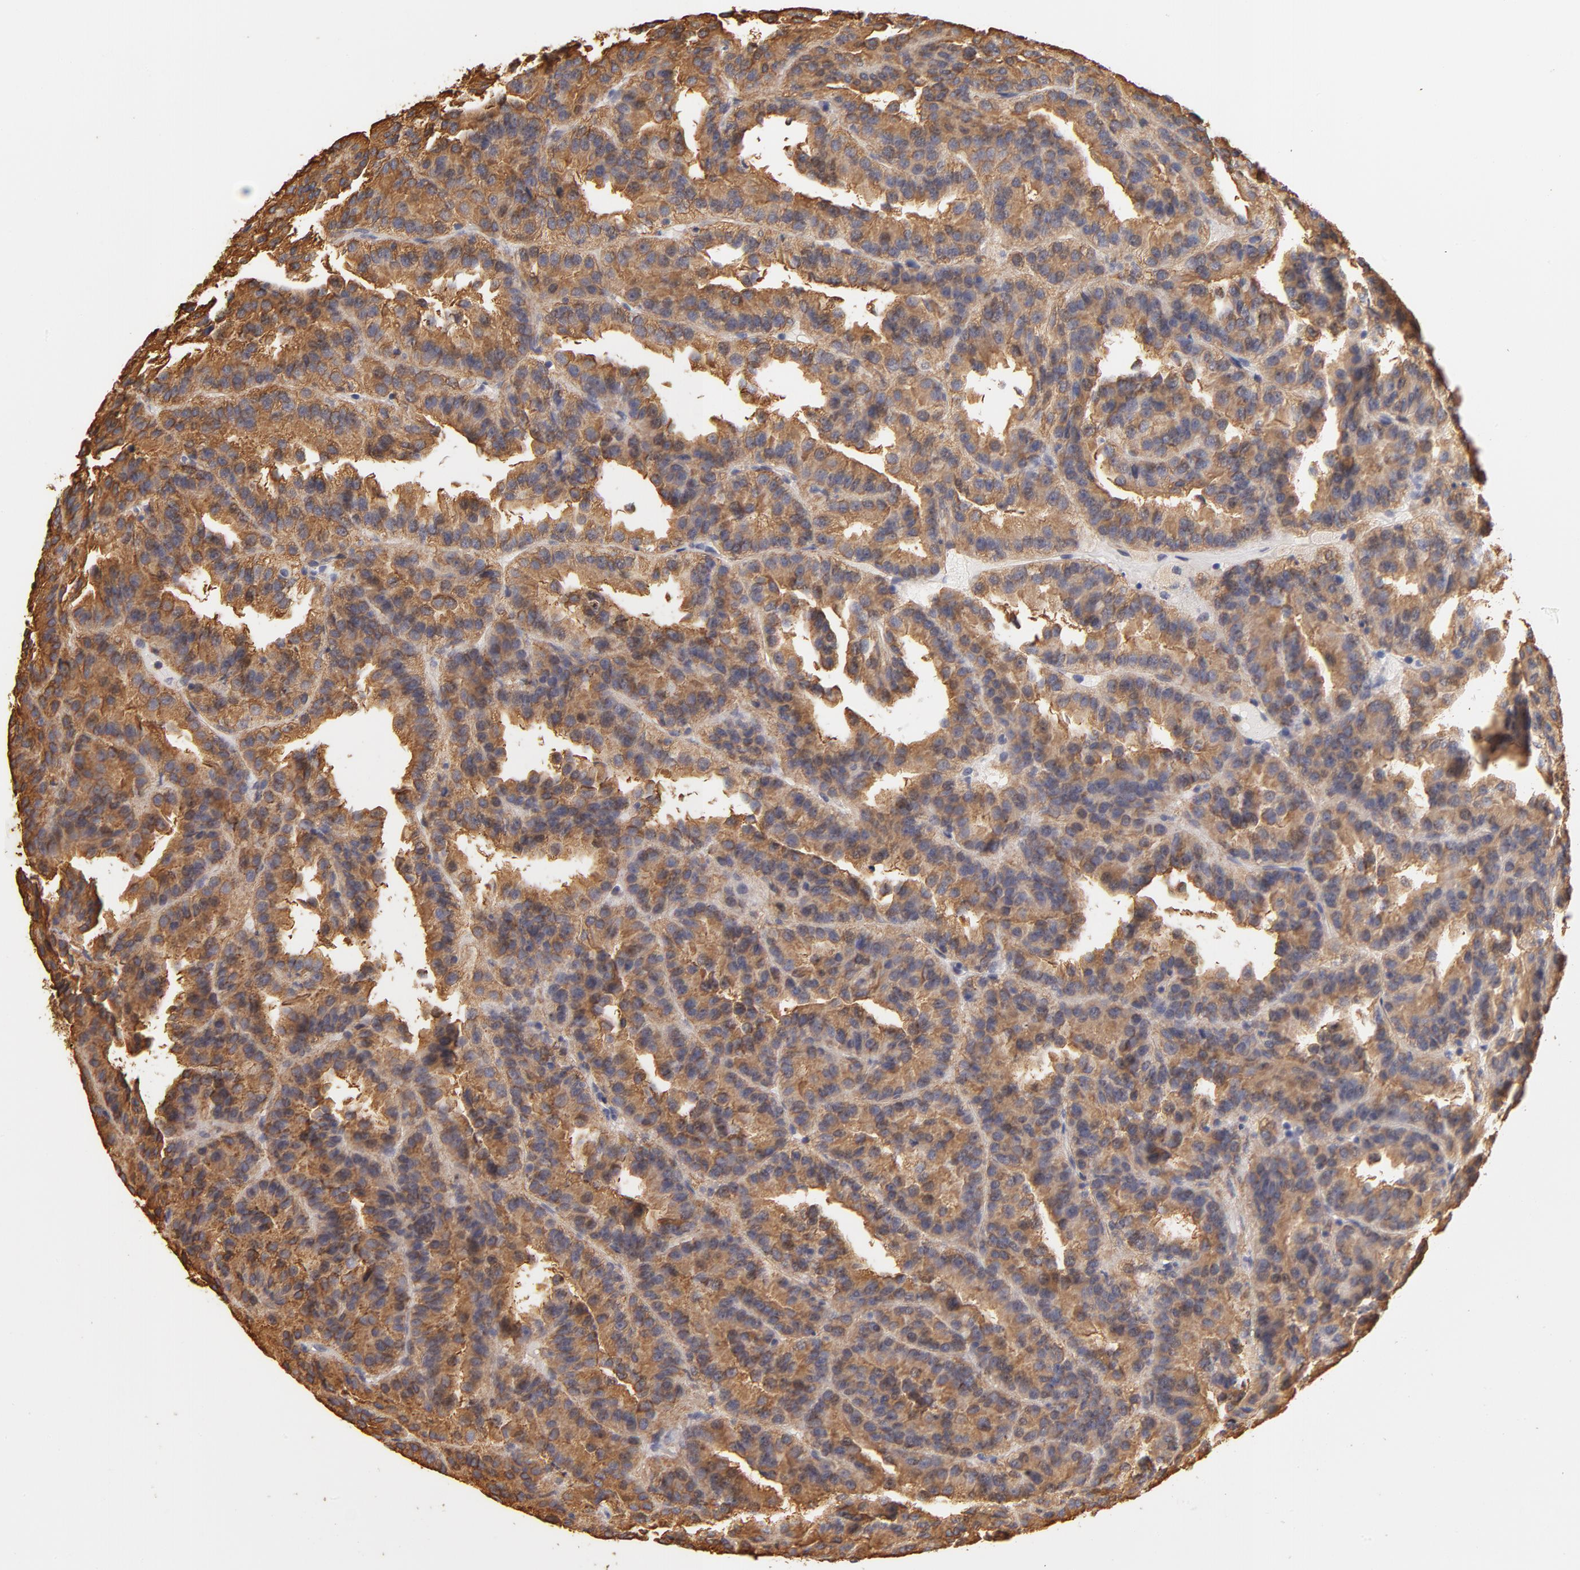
{"staining": {"intensity": "moderate", "quantity": ">75%", "location": "cytoplasmic/membranous"}, "tissue": "renal cancer", "cell_type": "Tumor cells", "image_type": "cancer", "snomed": [{"axis": "morphology", "description": "Adenocarcinoma, NOS"}, {"axis": "topography", "description": "Kidney"}], "caption": "Brown immunohistochemical staining in human renal cancer (adenocarcinoma) displays moderate cytoplasmic/membranous expression in approximately >75% of tumor cells.", "gene": "FCMR", "patient": {"sex": "male", "age": 46}}